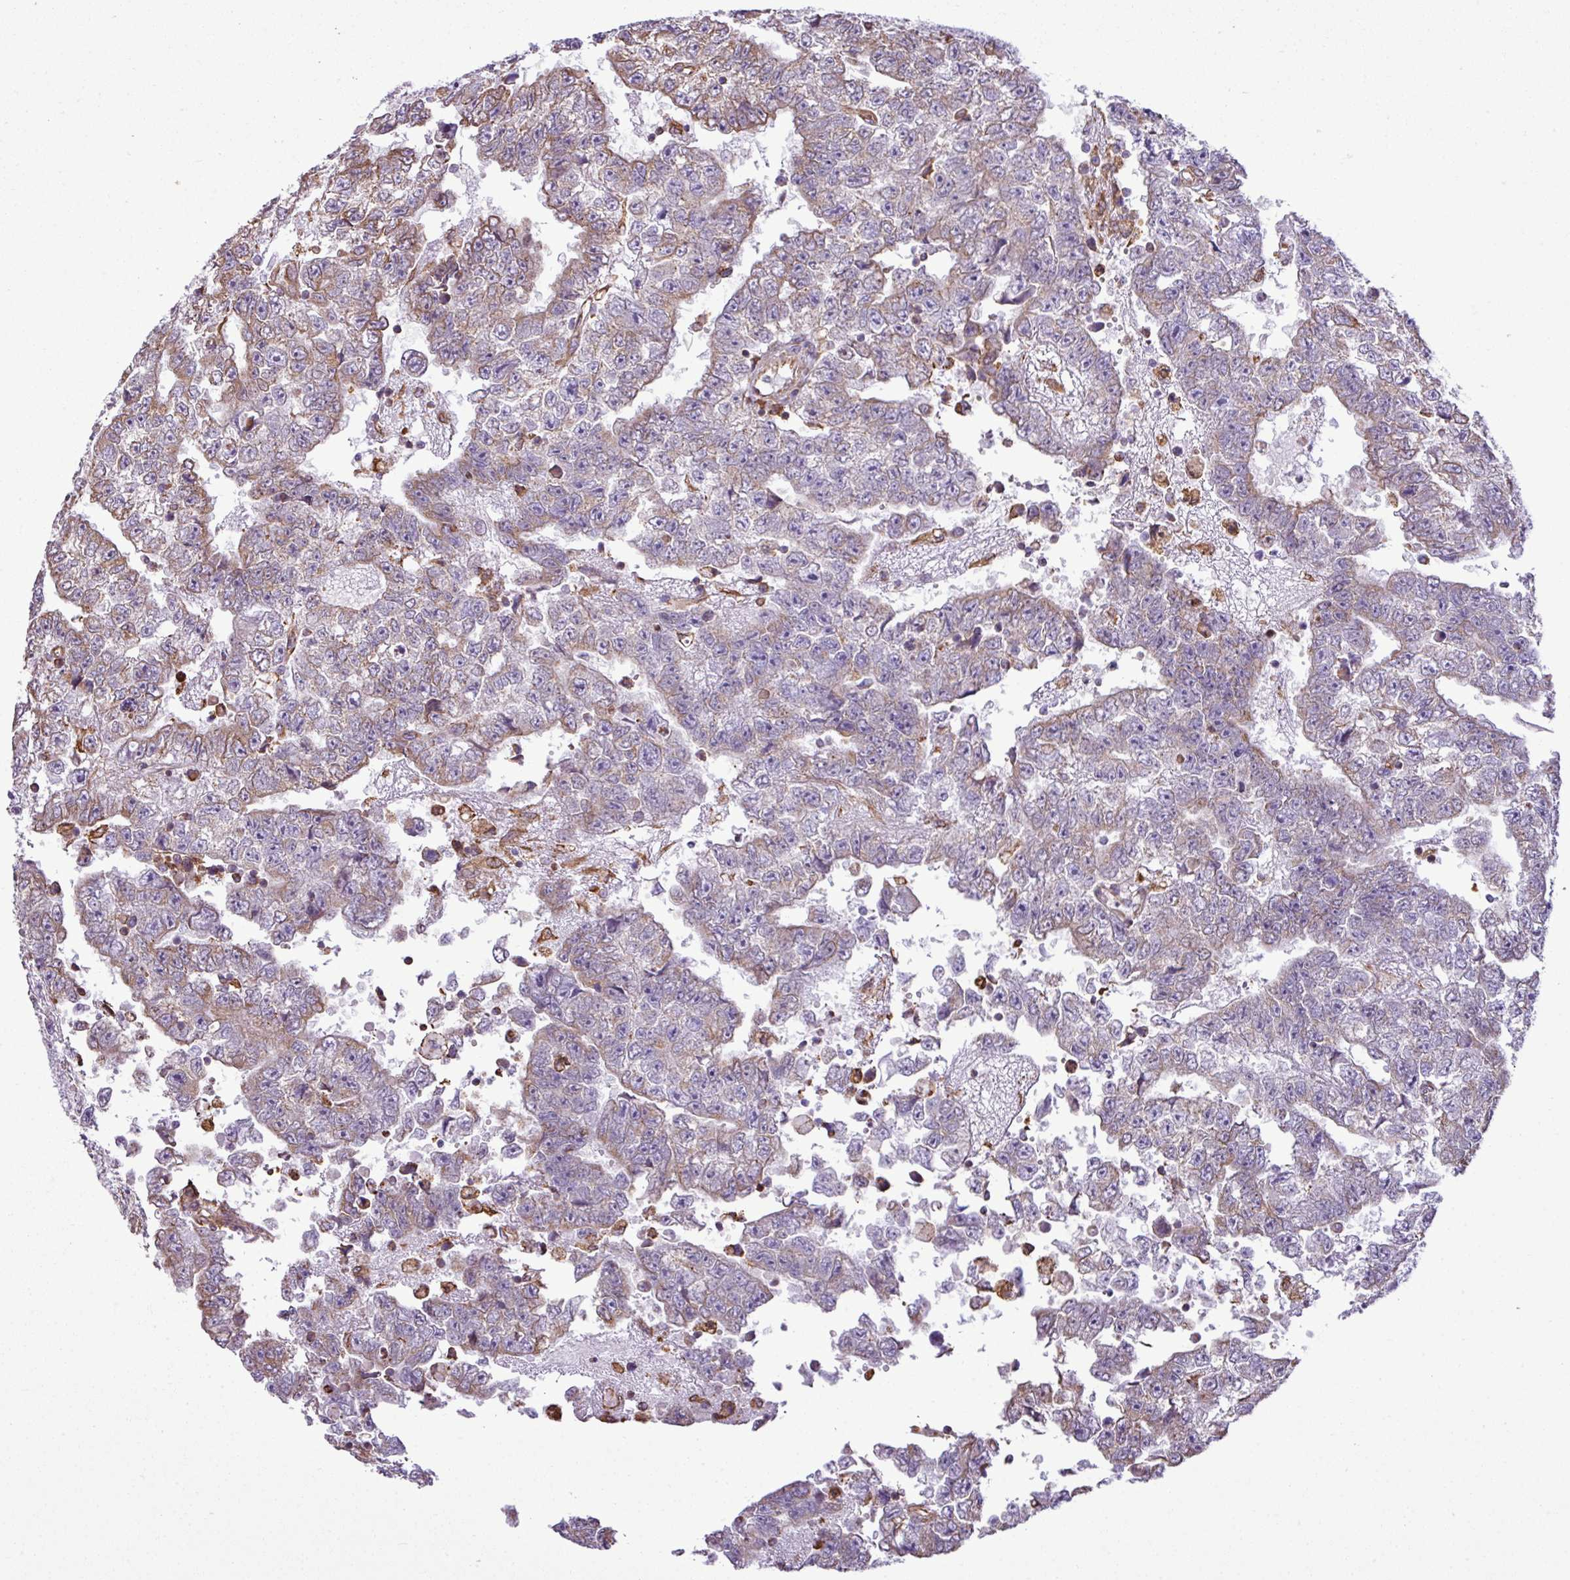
{"staining": {"intensity": "weak", "quantity": "<25%", "location": "cytoplasmic/membranous"}, "tissue": "testis cancer", "cell_type": "Tumor cells", "image_type": "cancer", "snomed": [{"axis": "morphology", "description": "Carcinoma, Embryonal, NOS"}, {"axis": "topography", "description": "Testis"}], "caption": "Histopathology image shows no significant protein expression in tumor cells of testis cancer (embryonal carcinoma). (DAB (3,3'-diaminobenzidine) immunohistochemistry (IHC), high magnification).", "gene": "ZSCAN5A", "patient": {"sex": "male", "age": 25}}